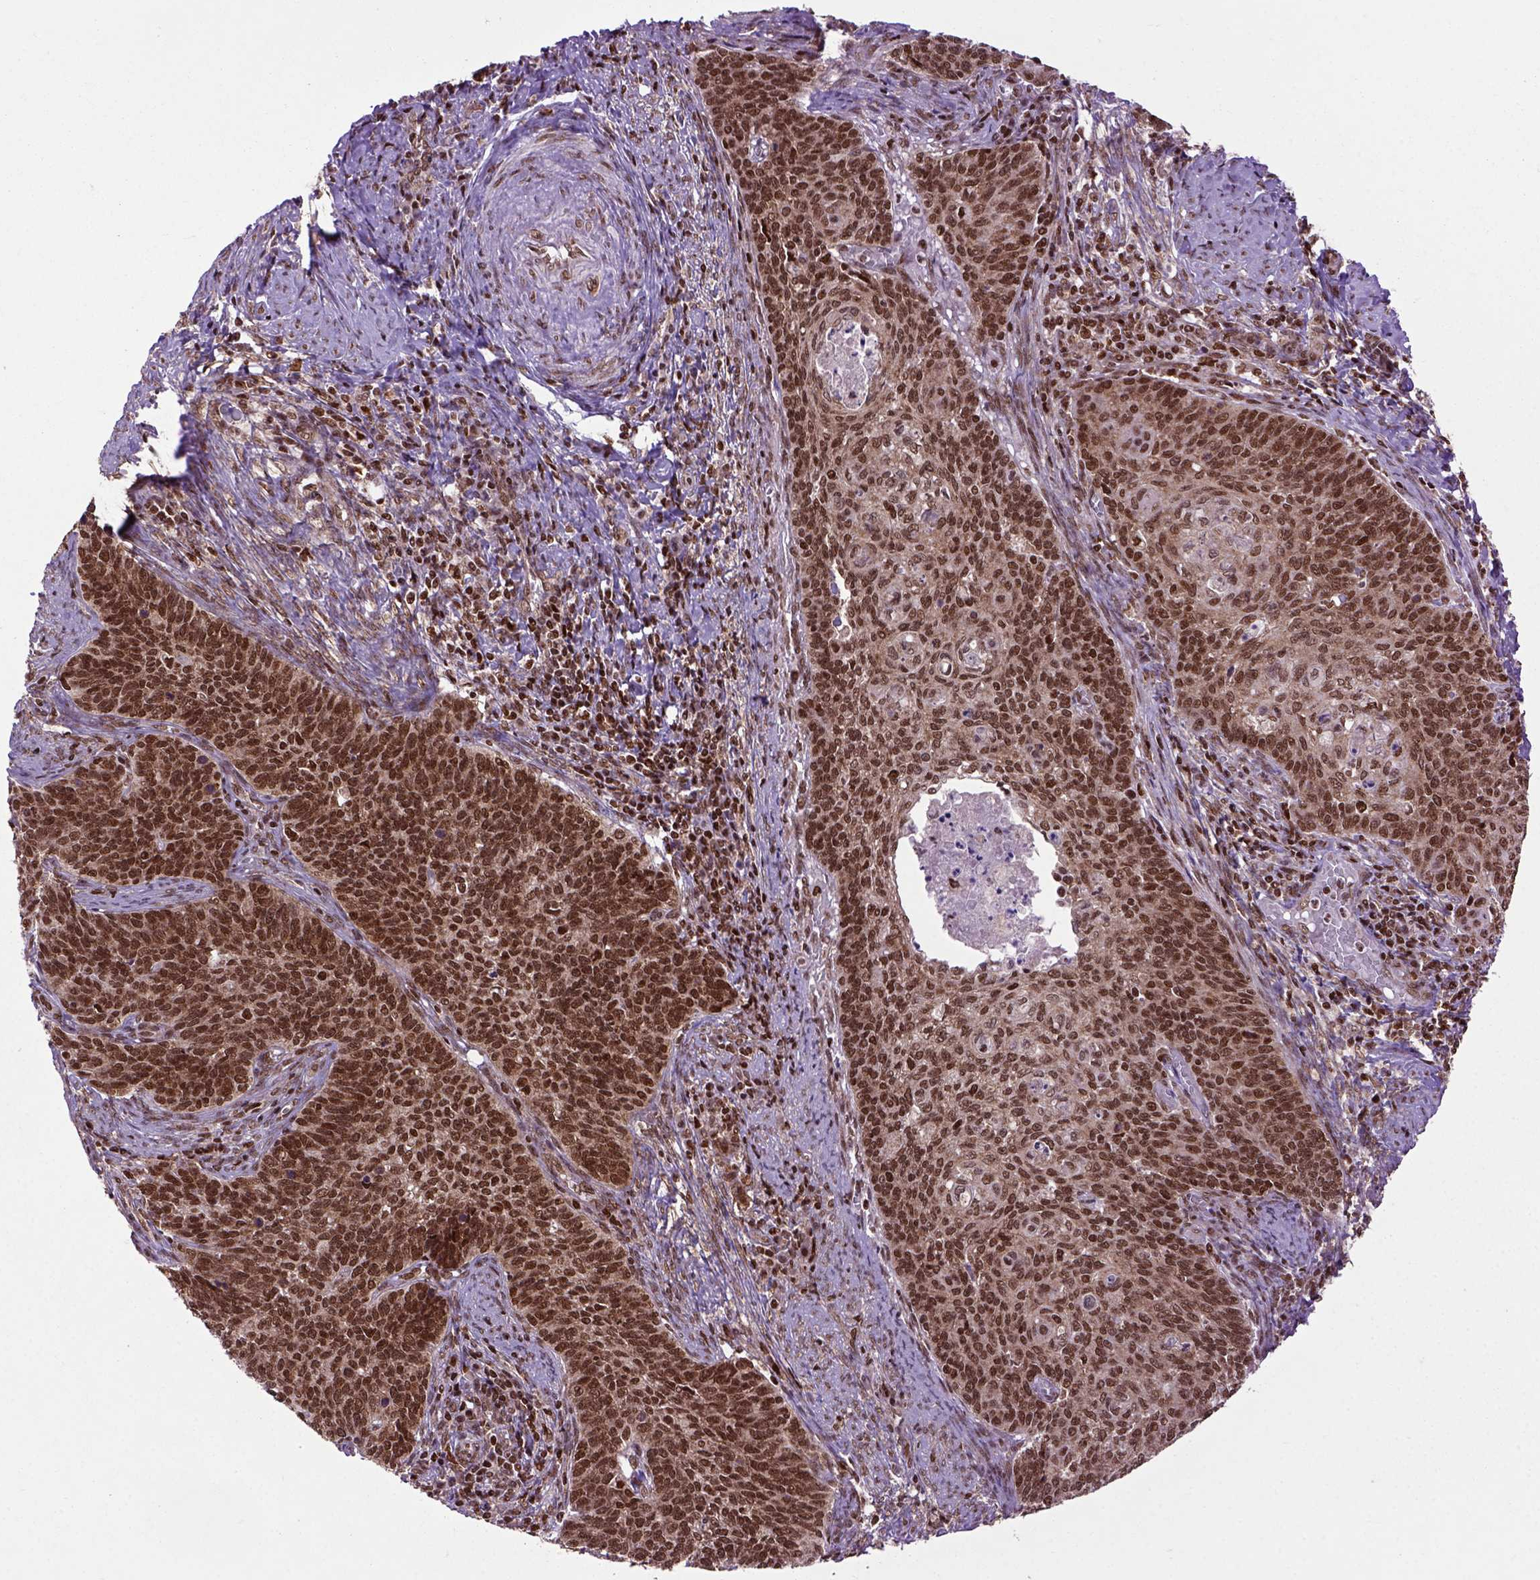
{"staining": {"intensity": "strong", "quantity": ">75%", "location": "nuclear"}, "tissue": "cervical cancer", "cell_type": "Tumor cells", "image_type": "cancer", "snomed": [{"axis": "morphology", "description": "Normal tissue, NOS"}, {"axis": "morphology", "description": "Squamous cell carcinoma, NOS"}, {"axis": "topography", "description": "Cervix"}], "caption": "Tumor cells display strong nuclear expression in approximately >75% of cells in squamous cell carcinoma (cervical). The protein of interest is shown in brown color, while the nuclei are stained blue.", "gene": "CELF1", "patient": {"sex": "female", "age": 39}}